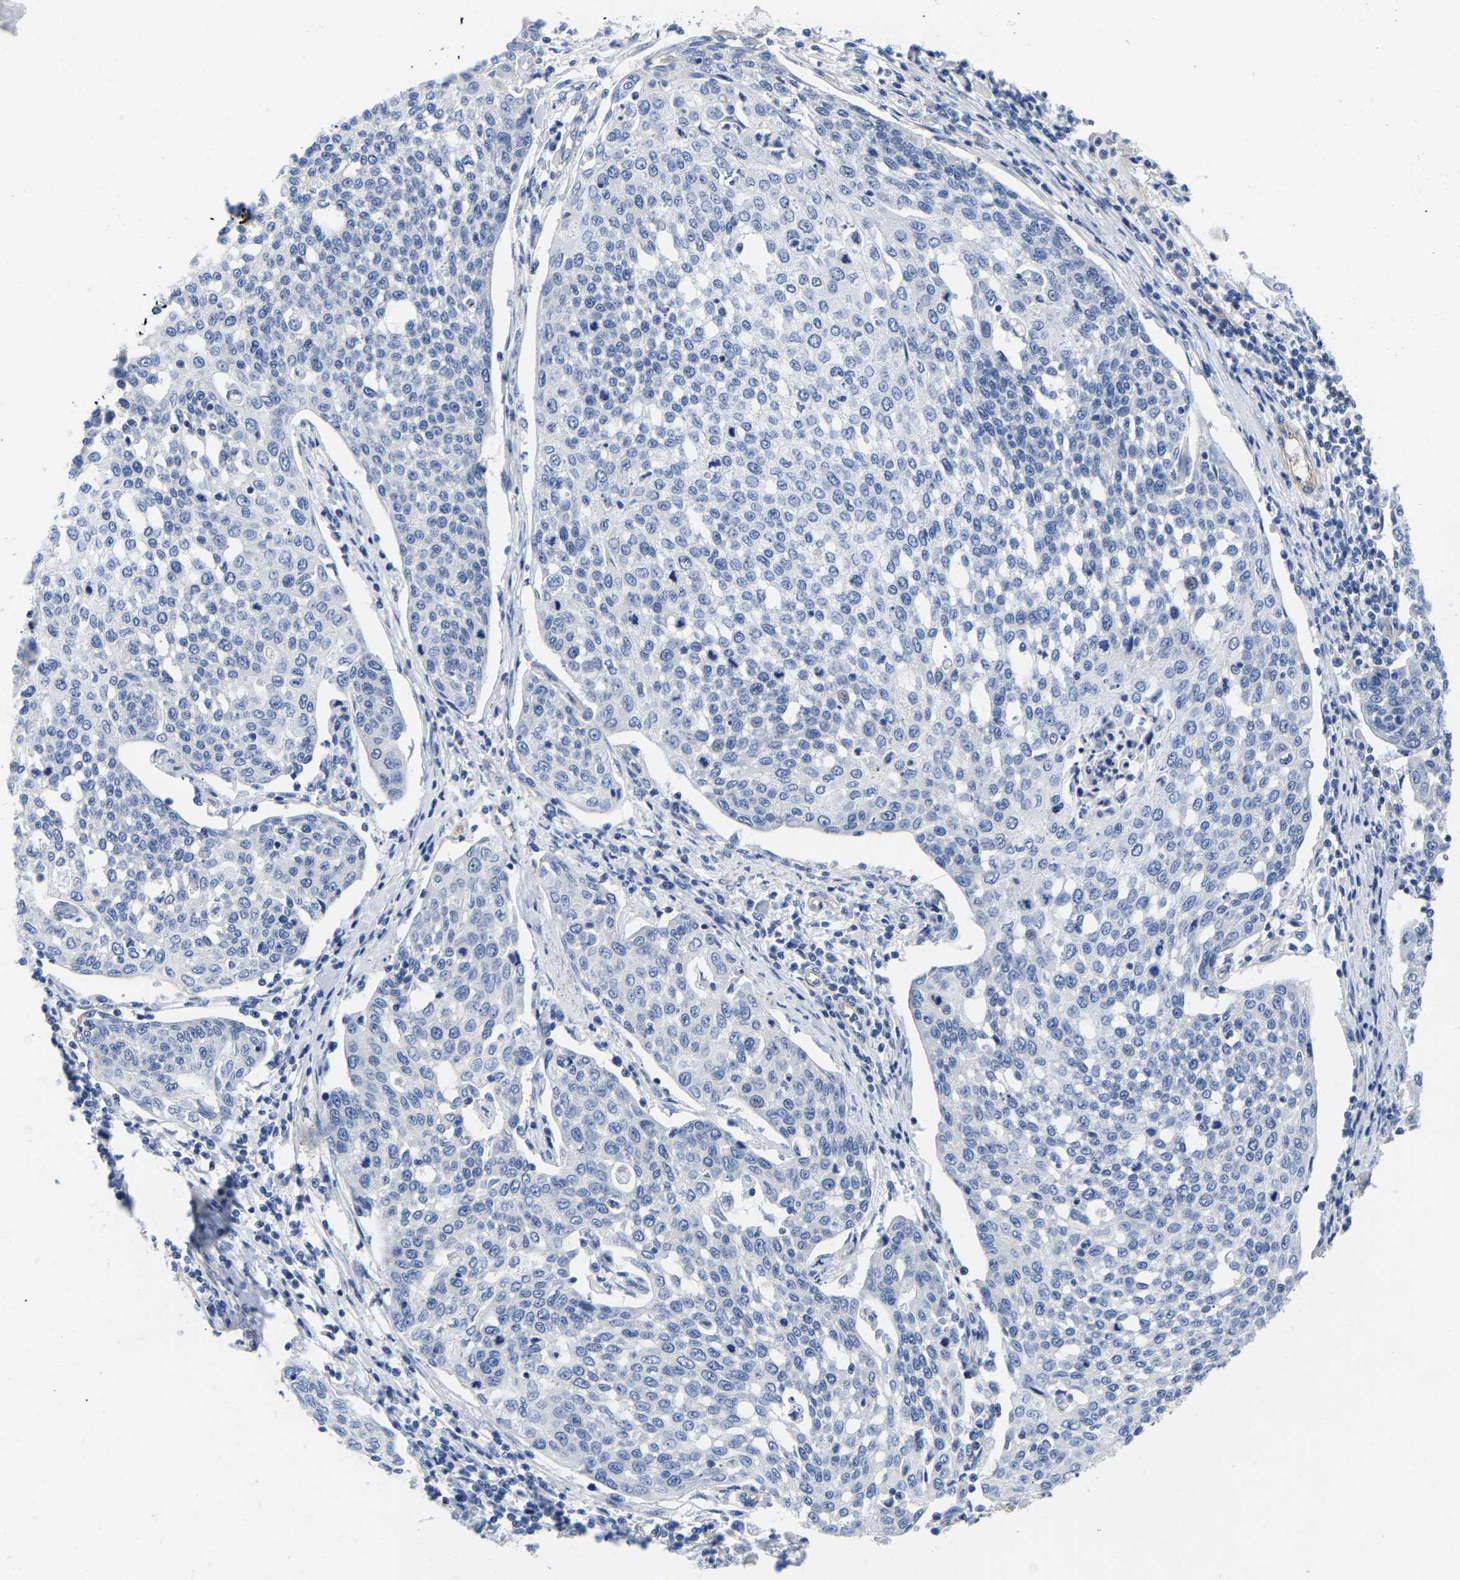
{"staining": {"intensity": "negative", "quantity": "none", "location": "none"}, "tissue": "cervical cancer", "cell_type": "Tumor cells", "image_type": "cancer", "snomed": [{"axis": "morphology", "description": "Squamous cell carcinoma, NOS"}, {"axis": "topography", "description": "Cervix"}], "caption": "Photomicrograph shows no significant protein staining in tumor cells of cervical cancer.", "gene": "UPK3A", "patient": {"sex": "female", "age": 34}}